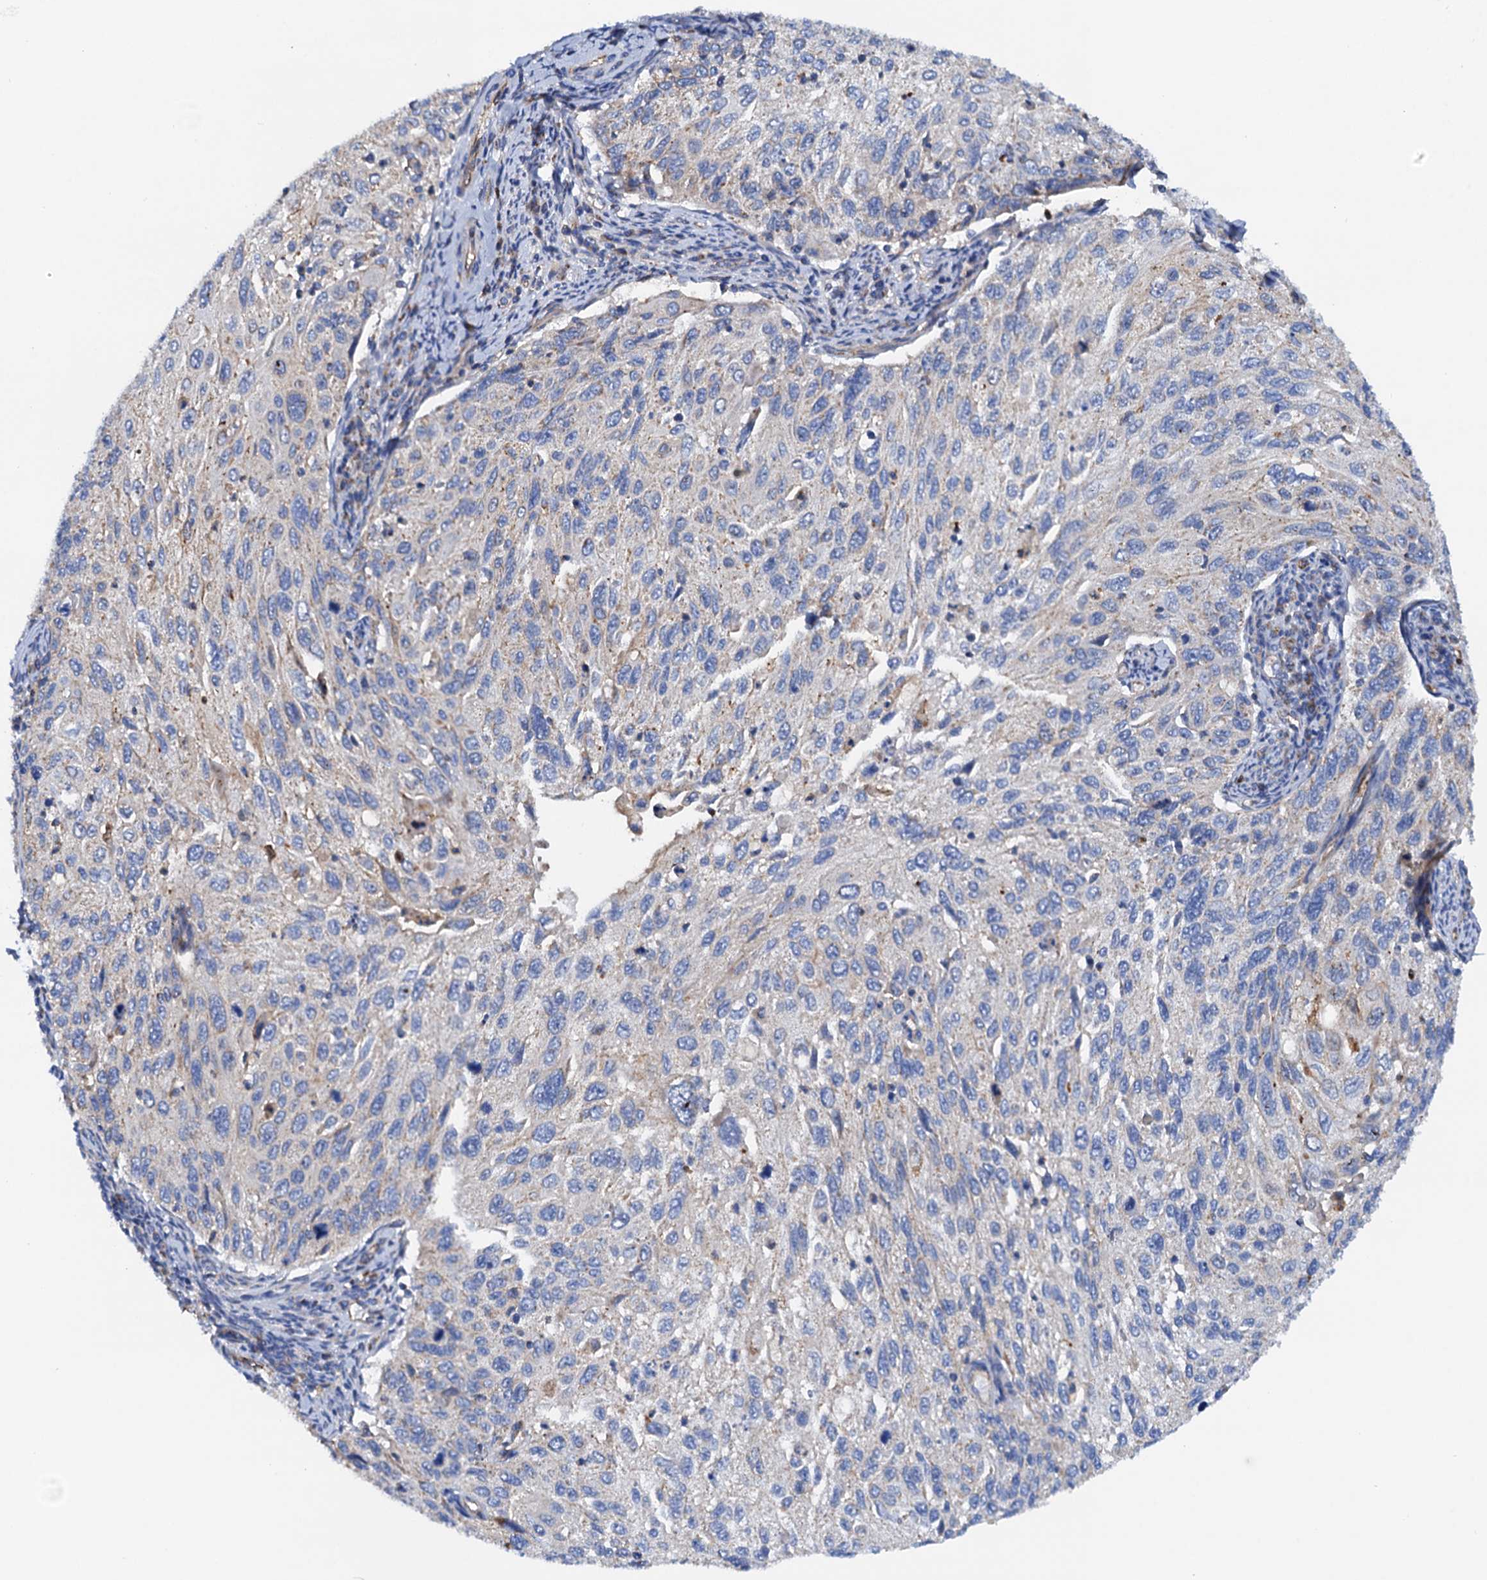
{"staining": {"intensity": "negative", "quantity": "none", "location": "none"}, "tissue": "cervical cancer", "cell_type": "Tumor cells", "image_type": "cancer", "snomed": [{"axis": "morphology", "description": "Squamous cell carcinoma, NOS"}, {"axis": "topography", "description": "Cervix"}], "caption": "Tumor cells show no significant positivity in squamous cell carcinoma (cervical).", "gene": "RASSF9", "patient": {"sex": "female", "age": 70}}